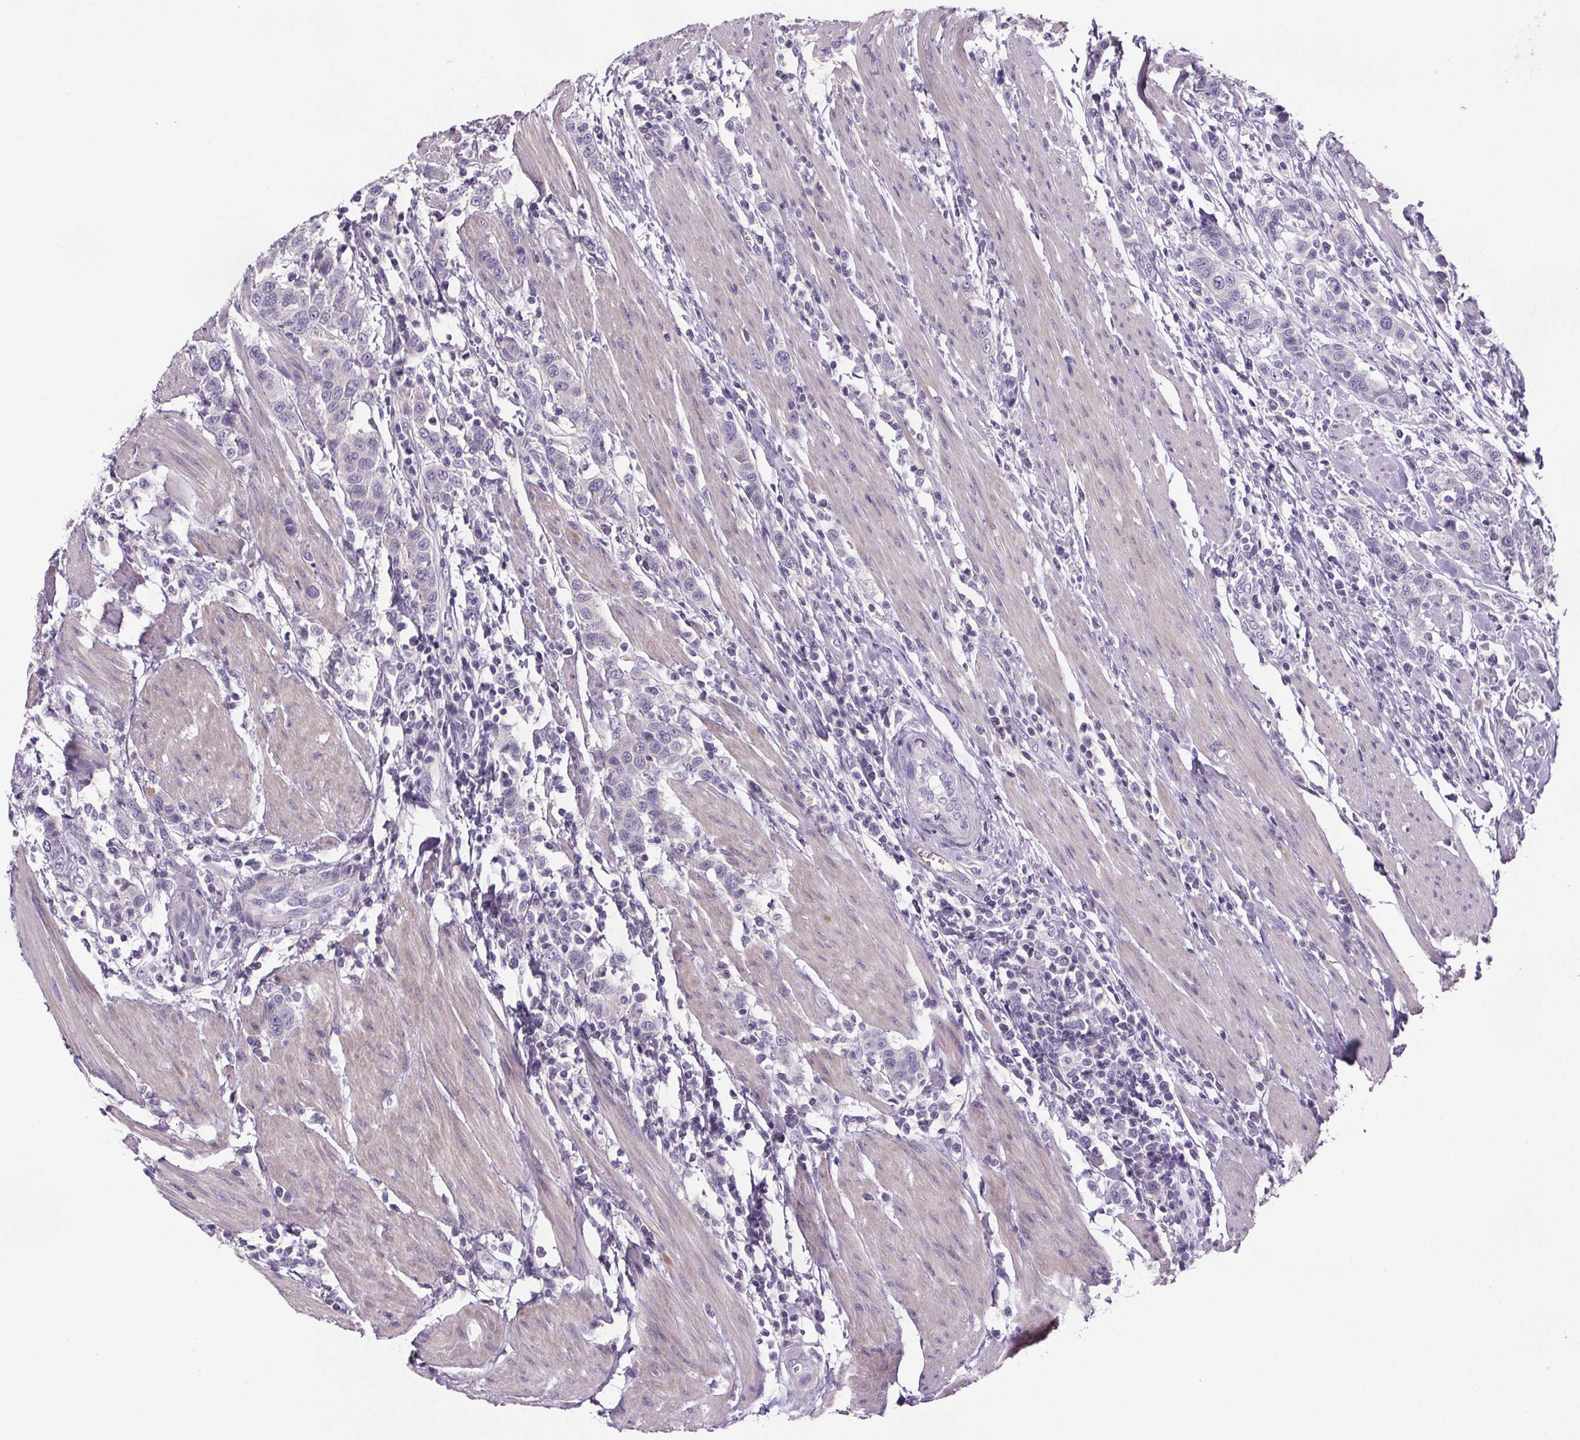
{"staining": {"intensity": "negative", "quantity": "none", "location": "none"}, "tissue": "urothelial cancer", "cell_type": "Tumor cells", "image_type": "cancer", "snomed": [{"axis": "morphology", "description": "Urothelial carcinoma, High grade"}, {"axis": "topography", "description": "Urinary bladder"}], "caption": "There is no significant positivity in tumor cells of urothelial cancer.", "gene": "CUBN", "patient": {"sex": "female", "age": 58}}